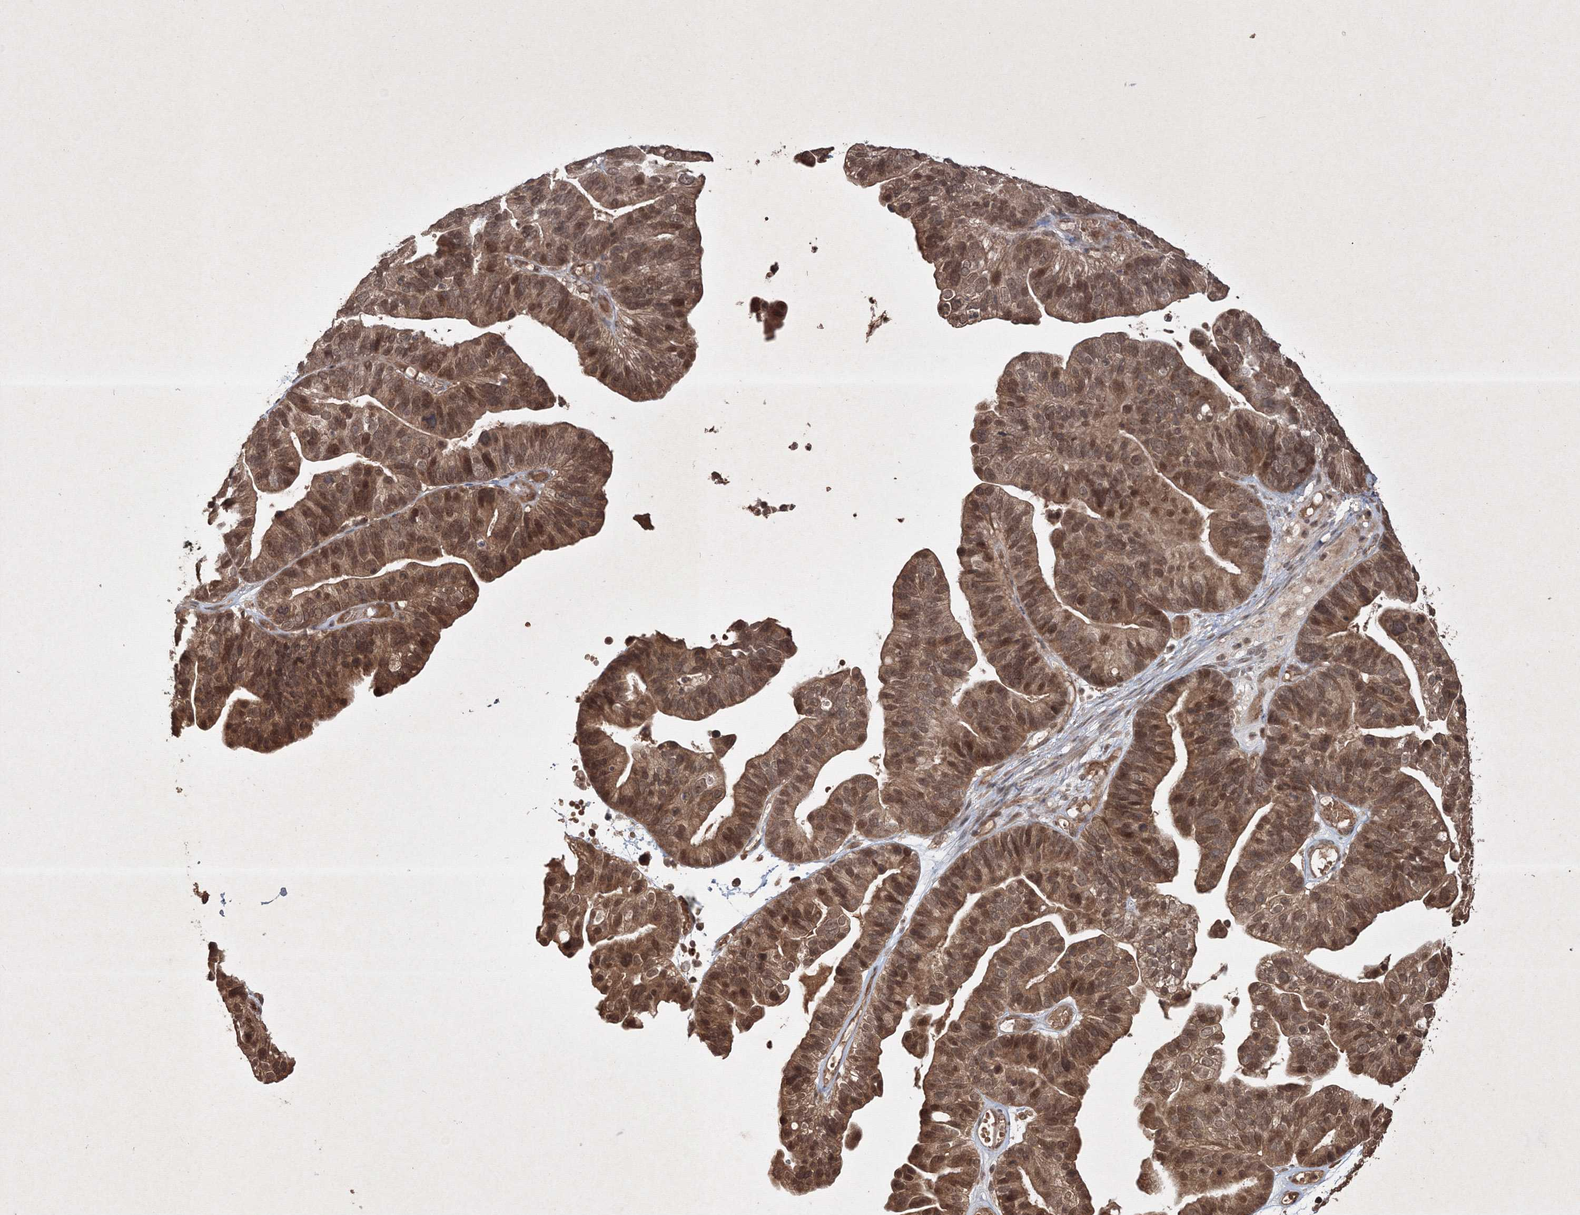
{"staining": {"intensity": "moderate", "quantity": ">75%", "location": "cytoplasmic/membranous,nuclear"}, "tissue": "ovarian cancer", "cell_type": "Tumor cells", "image_type": "cancer", "snomed": [{"axis": "morphology", "description": "Cystadenocarcinoma, serous, NOS"}, {"axis": "topography", "description": "Ovary"}], "caption": "Immunohistochemistry (IHC) photomicrograph of ovarian cancer (serous cystadenocarcinoma) stained for a protein (brown), which exhibits medium levels of moderate cytoplasmic/membranous and nuclear positivity in about >75% of tumor cells.", "gene": "PELI3", "patient": {"sex": "female", "age": 56}}